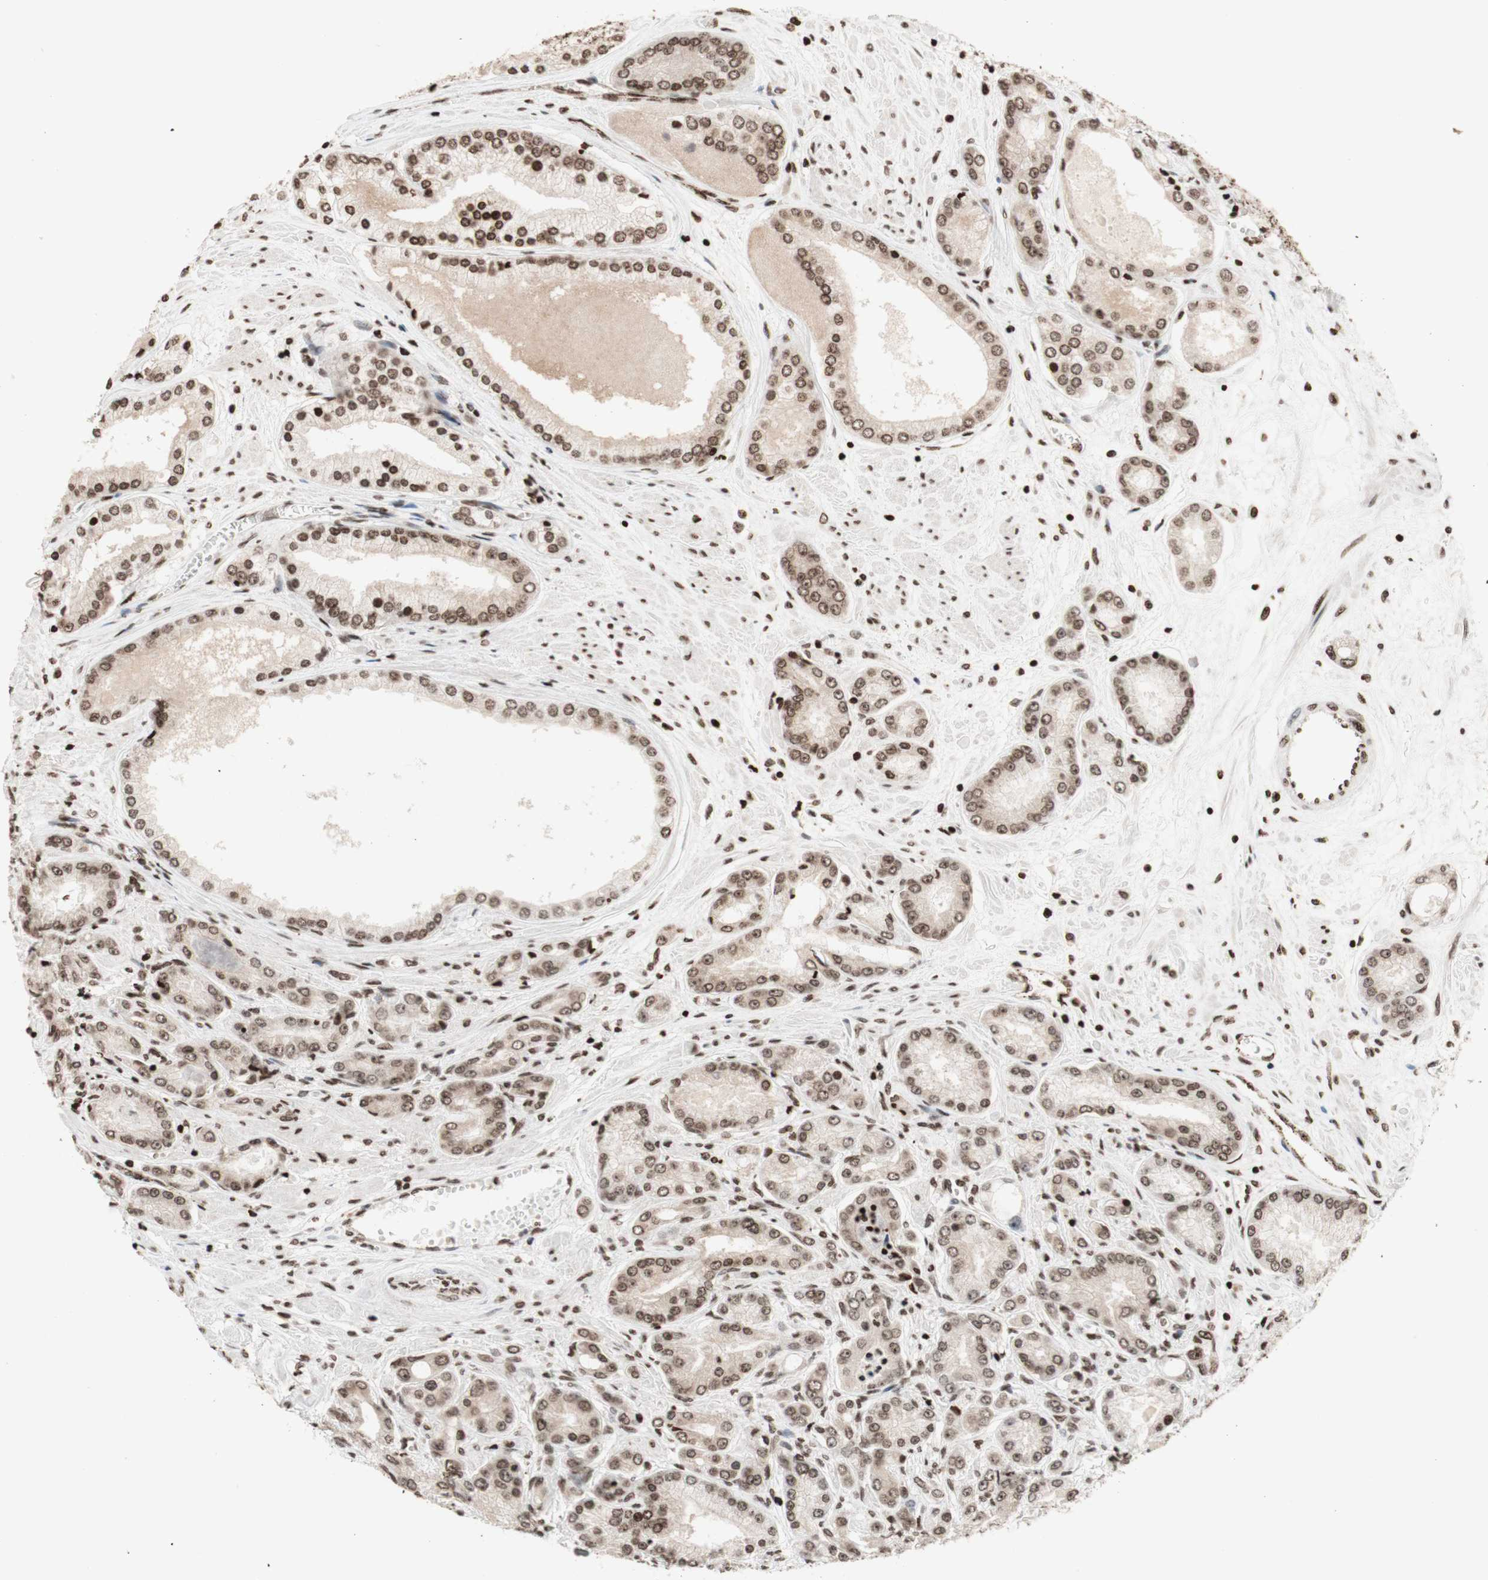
{"staining": {"intensity": "moderate", "quantity": ">75%", "location": "nuclear"}, "tissue": "prostate cancer", "cell_type": "Tumor cells", "image_type": "cancer", "snomed": [{"axis": "morphology", "description": "Adenocarcinoma, High grade"}, {"axis": "topography", "description": "Prostate"}], "caption": "Immunohistochemical staining of prostate adenocarcinoma (high-grade) displays medium levels of moderate nuclear expression in about >75% of tumor cells.", "gene": "NCAPD2", "patient": {"sex": "male", "age": 59}}